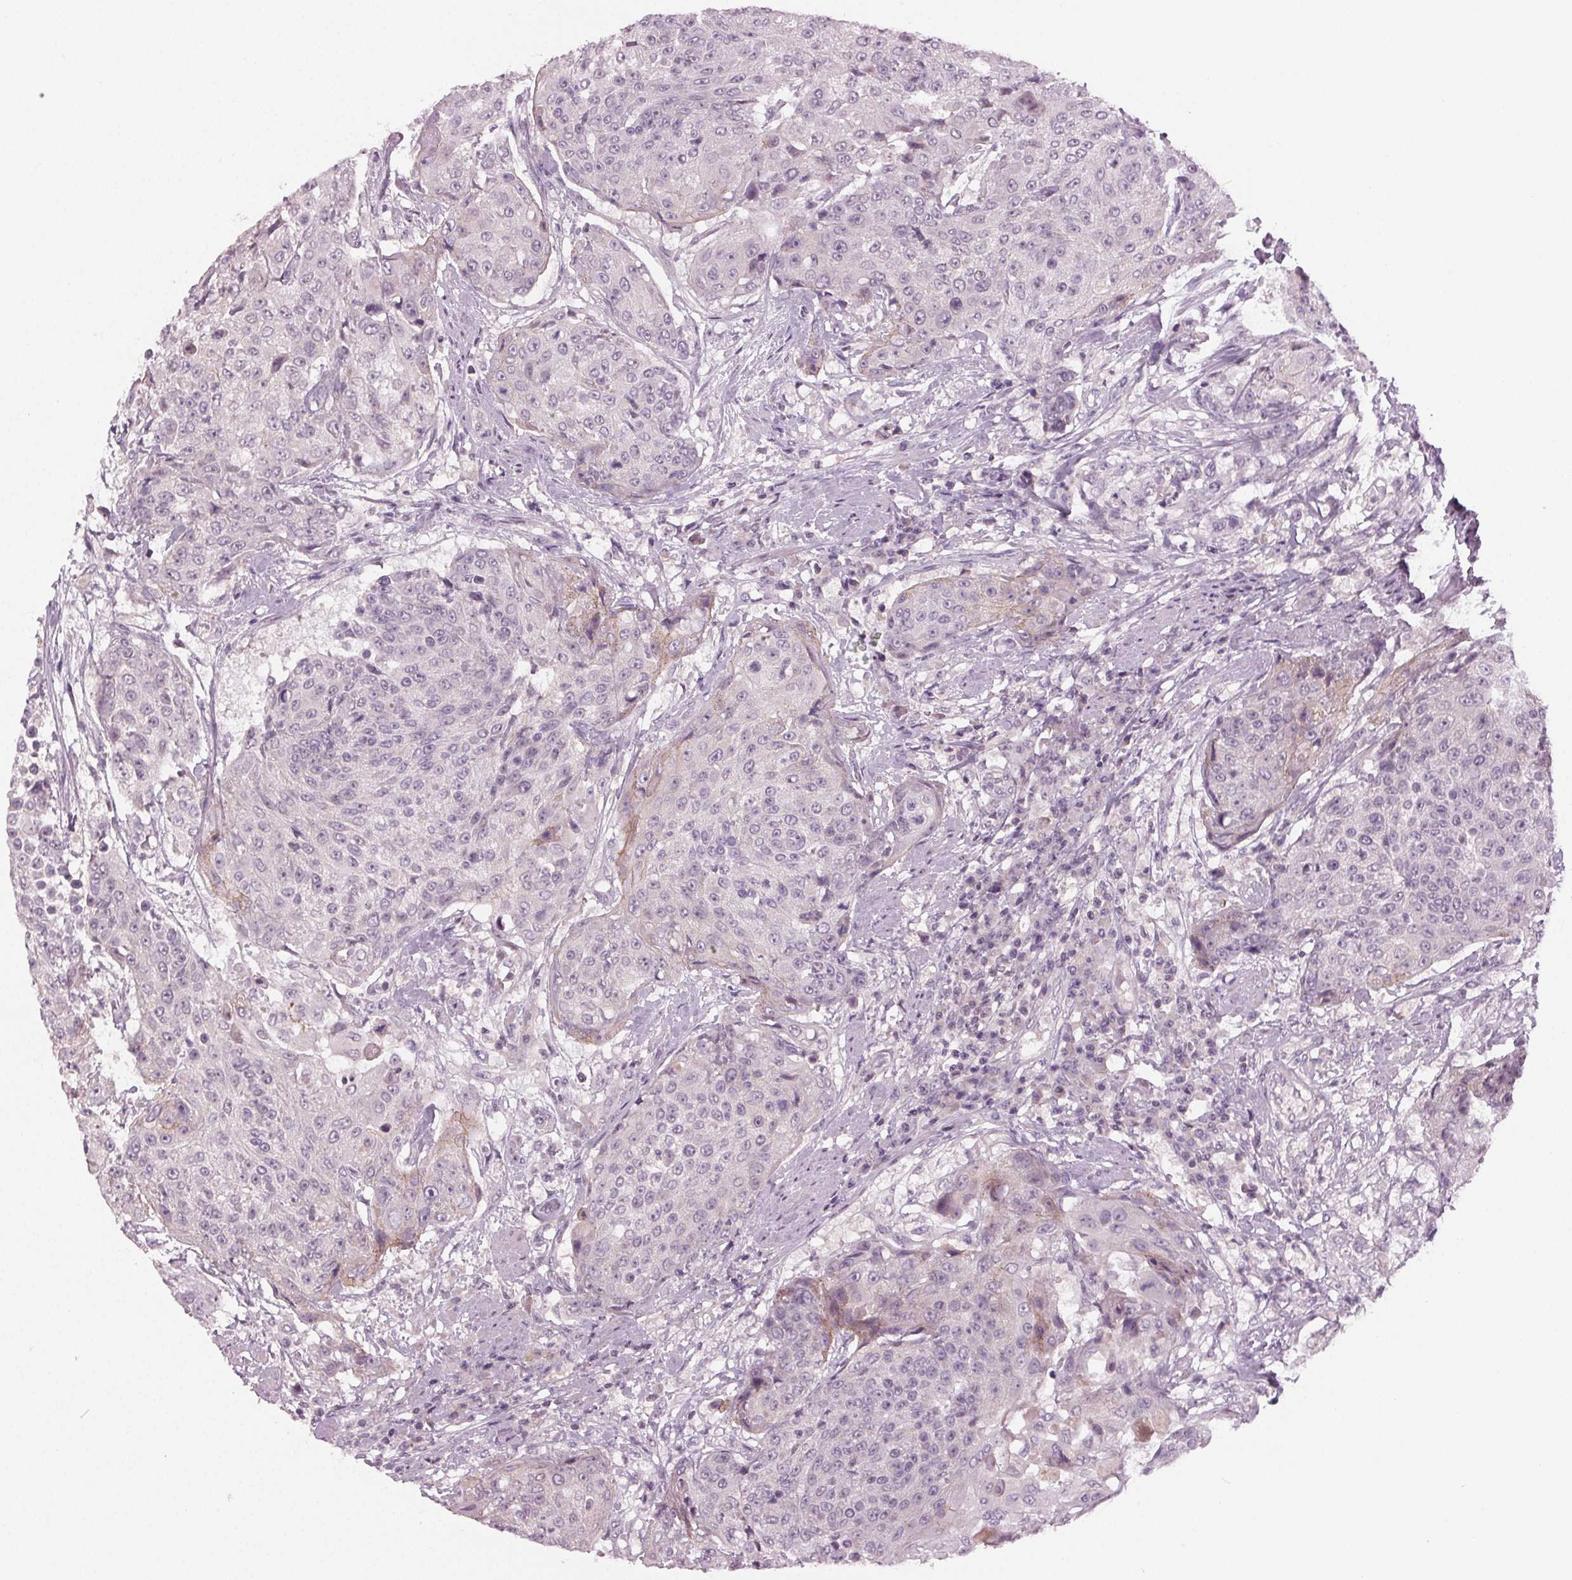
{"staining": {"intensity": "negative", "quantity": "none", "location": "none"}, "tissue": "urothelial cancer", "cell_type": "Tumor cells", "image_type": "cancer", "snomed": [{"axis": "morphology", "description": "Urothelial carcinoma, High grade"}, {"axis": "topography", "description": "Urinary bladder"}], "caption": "Urothelial cancer stained for a protein using immunohistochemistry (IHC) demonstrates no expression tumor cells.", "gene": "ZNF605", "patient": {"sex": "female", "age": 63}}